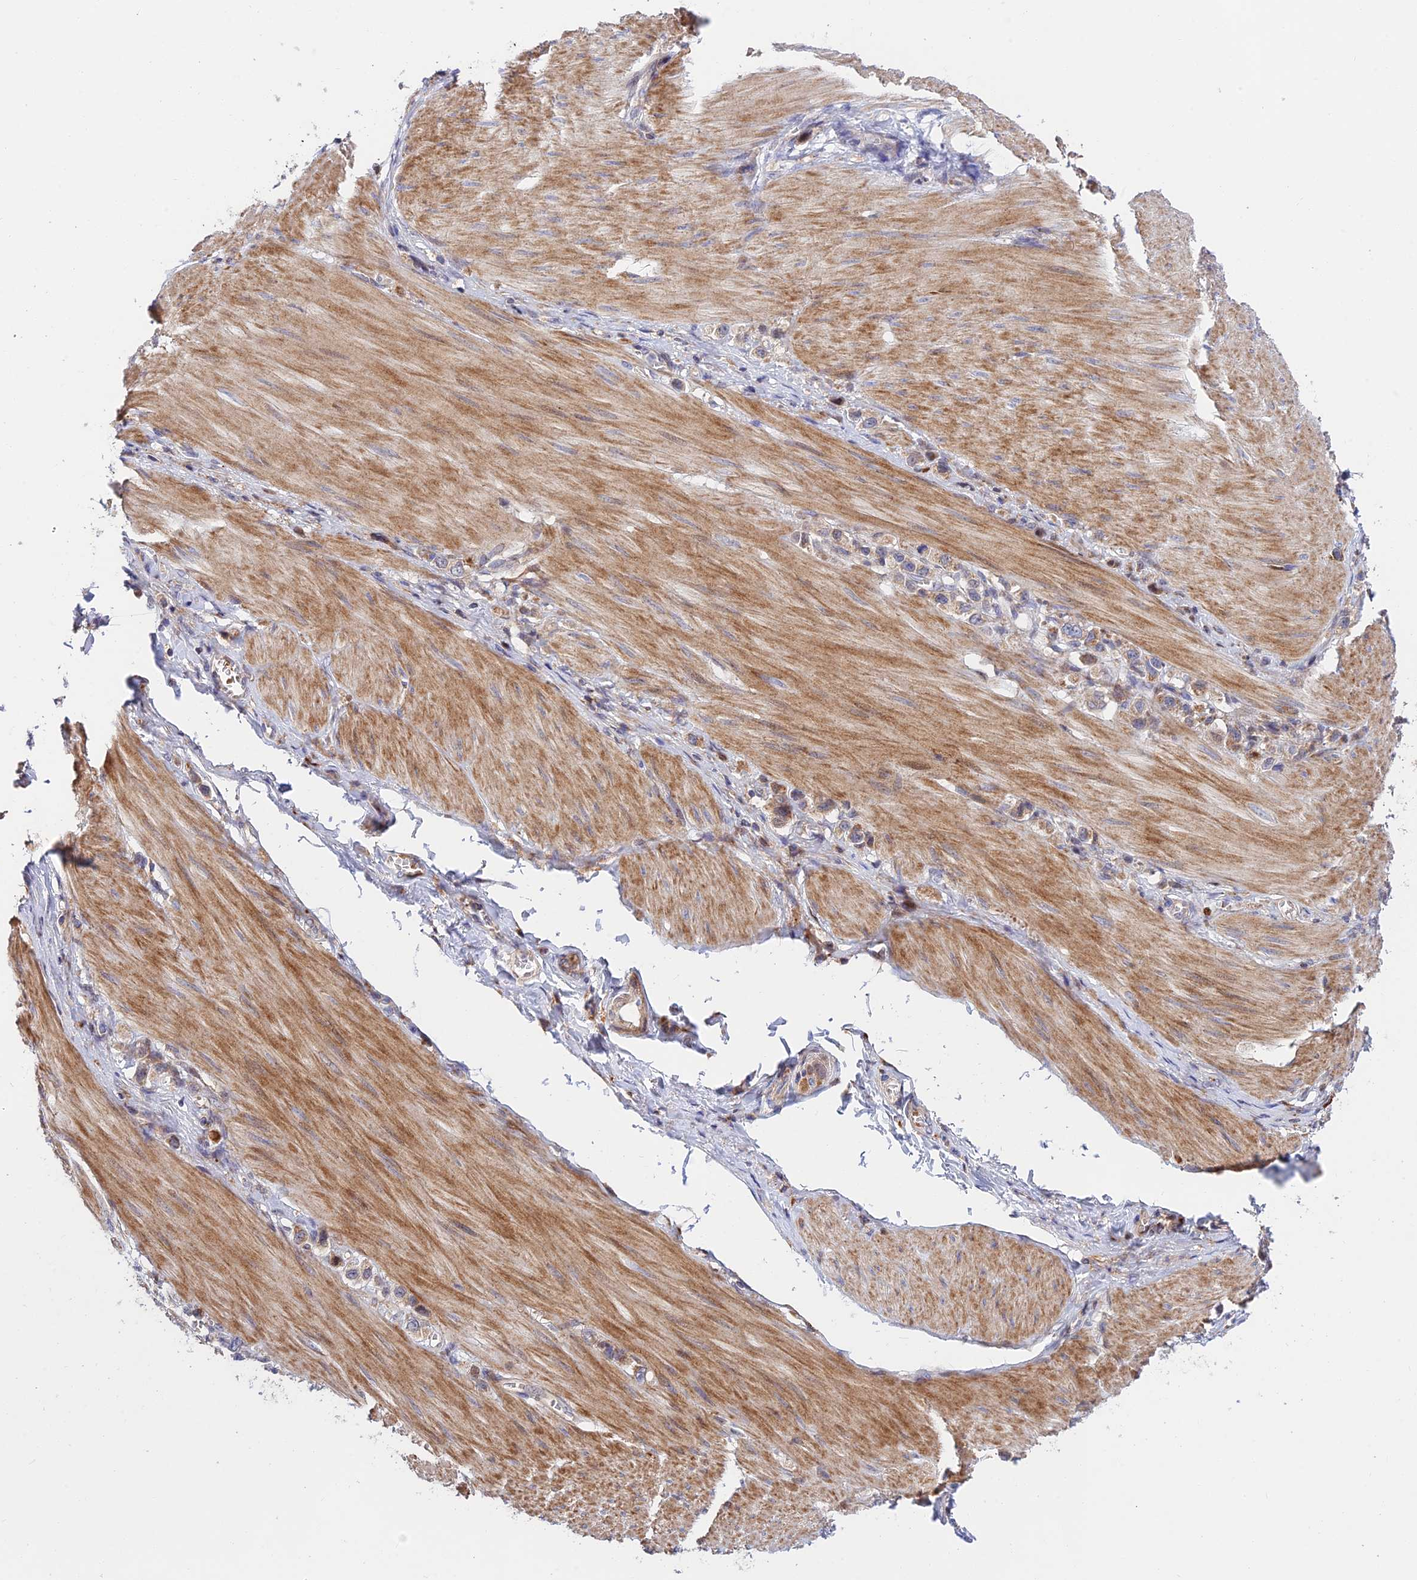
{"staining": {"intensity": "negative", "quantity": "none", "location": "none"}, "tissue": "stomach cancer", "cell_type": "Tumor cells", "image_type": "cancer", "snomed": [{"axis": "morphology", "description": "Adenocarcinoma, NOS"}, {"axis": "topography", "description": "Stomach"}], "caption": "IHC micrograph of stomach adenocarcinoma stained for a protein (brown), which shows no positivity in tumor cells.", "gene": "FUOM", "patient": {"sex": "female", "age": 65}}